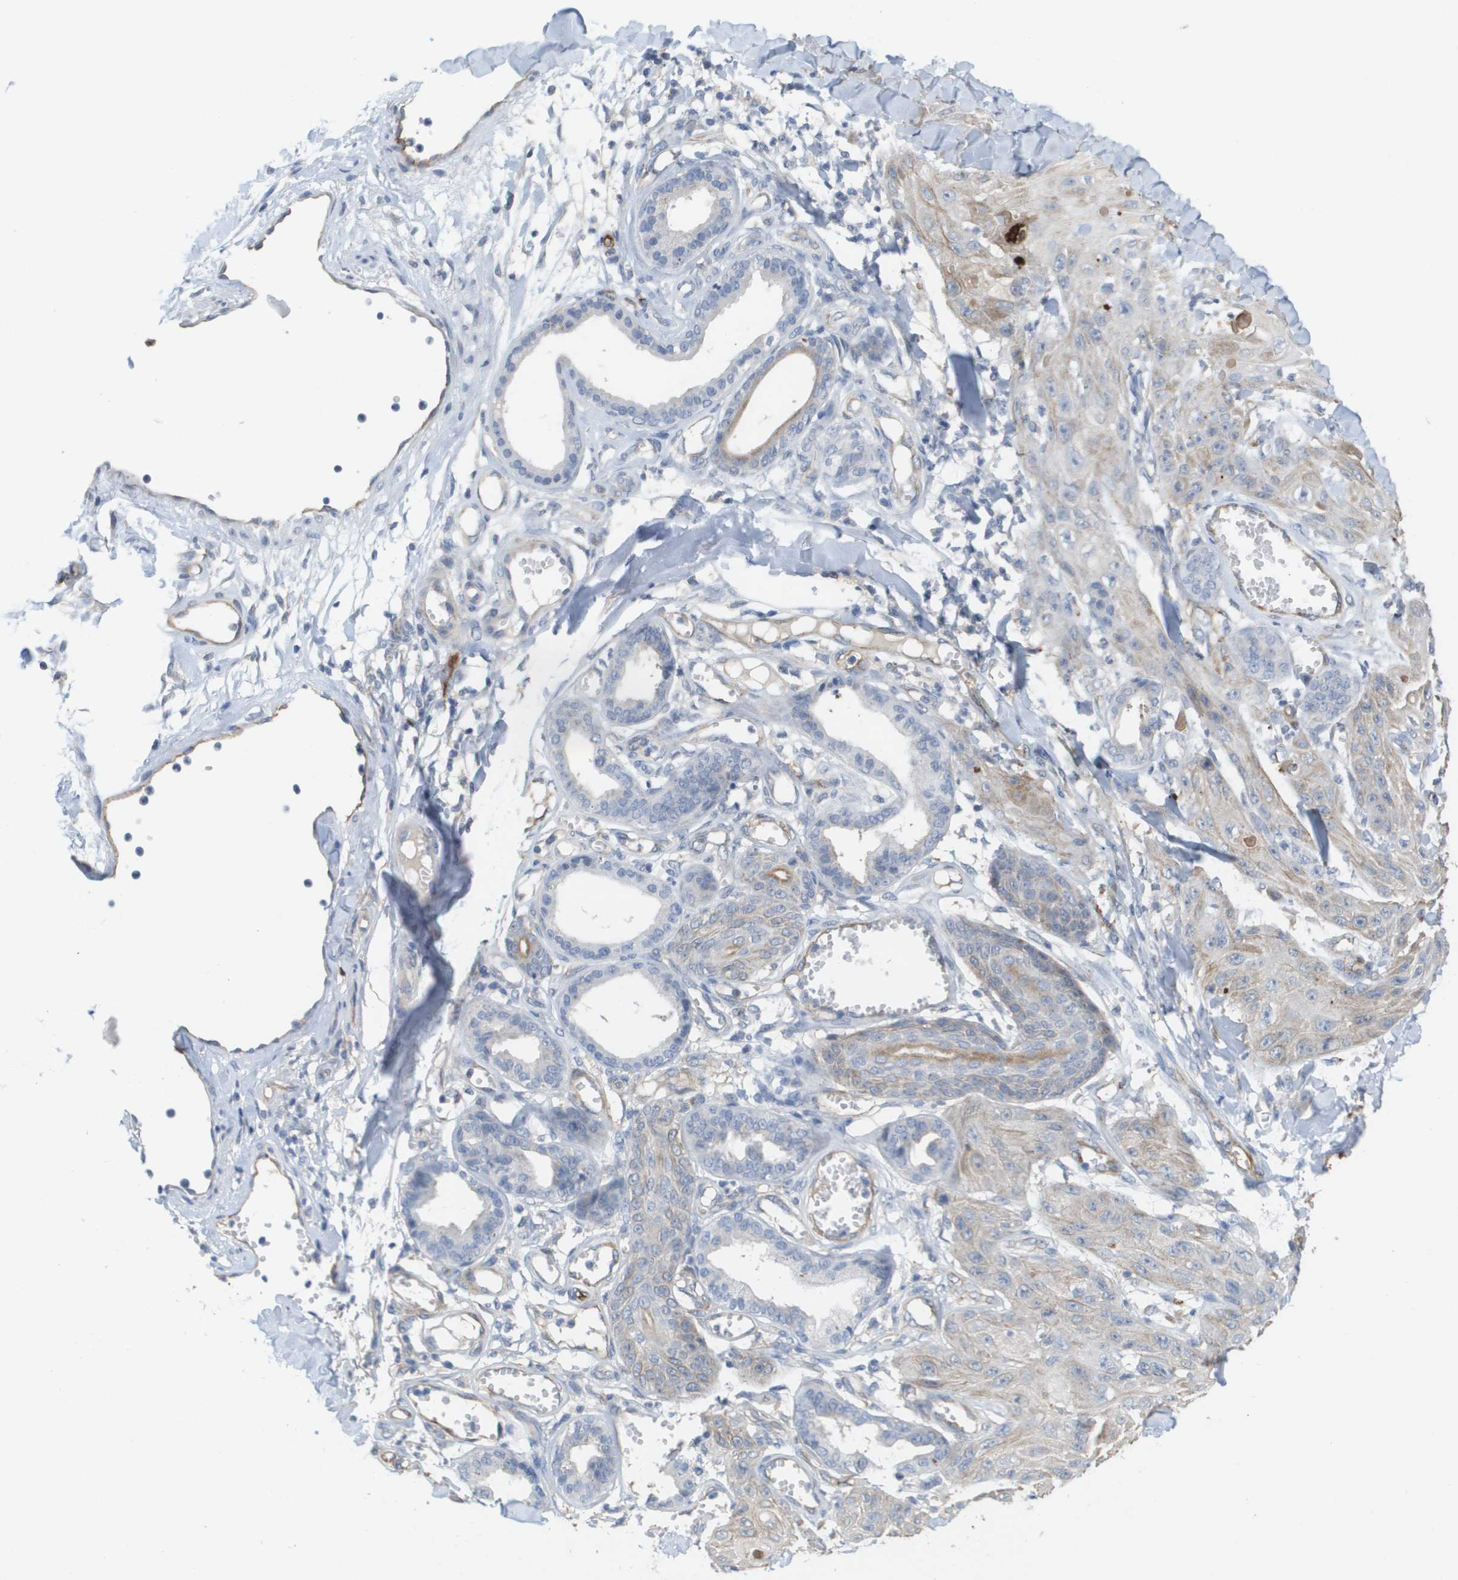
{"staining": {"intensity": "weak", "quantity": "25%-75%", "location": "cytoplasmic/membranous"}, "tissue": "skin cancer", "cell_type": "Tumor cells", "image_type": "cancer", "snomed": [{"axis": "morphology", "description": "Squamous cell carcinoma, NOS"}, {"axis": "topography", "description": "Skin"}], "caption": "Immunohistochemical staining of skin cancer (squamous cell carcinoma) demonstrates low levels of weak cytoplasmic/membranous protein expression in approximately 25%-75% of tumor cells.", "gene": "ANGPT2", "patient": {"sex": "male", "age": 74}}